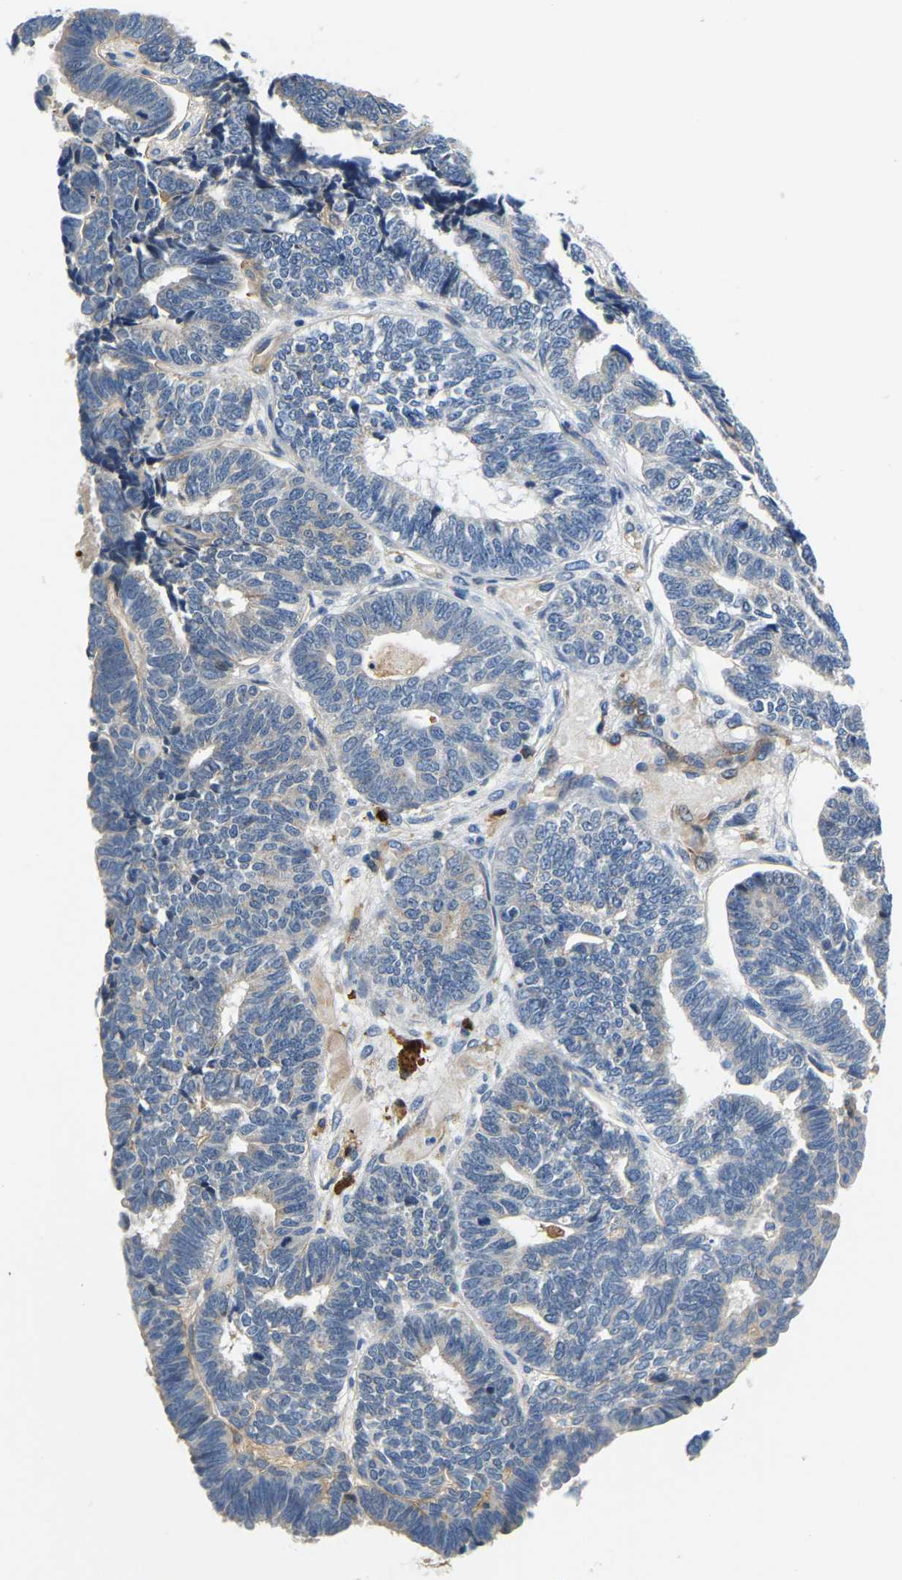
{"staining": {"intensity": "negative", "quantity": "none", "location": "none"}, "tissue": "endometrial cancer", "cell_type": "Tumor cells", "image_type": "cancer", "snomed": [{"axis": "morphology", "description": "Adenocarcinoma, NOS"}, {"axis": "topography", "description": "Endometrium"}], "caption": "IHC of human endometrial cancer (adenocarcinoma) displays no staining in tumor cells. (DAB (3,3'-diaminobenzidine) immunohistochemistry, high magnification).", "gene": "LIAS", "patient": {"sex": "female", "age": 70}}